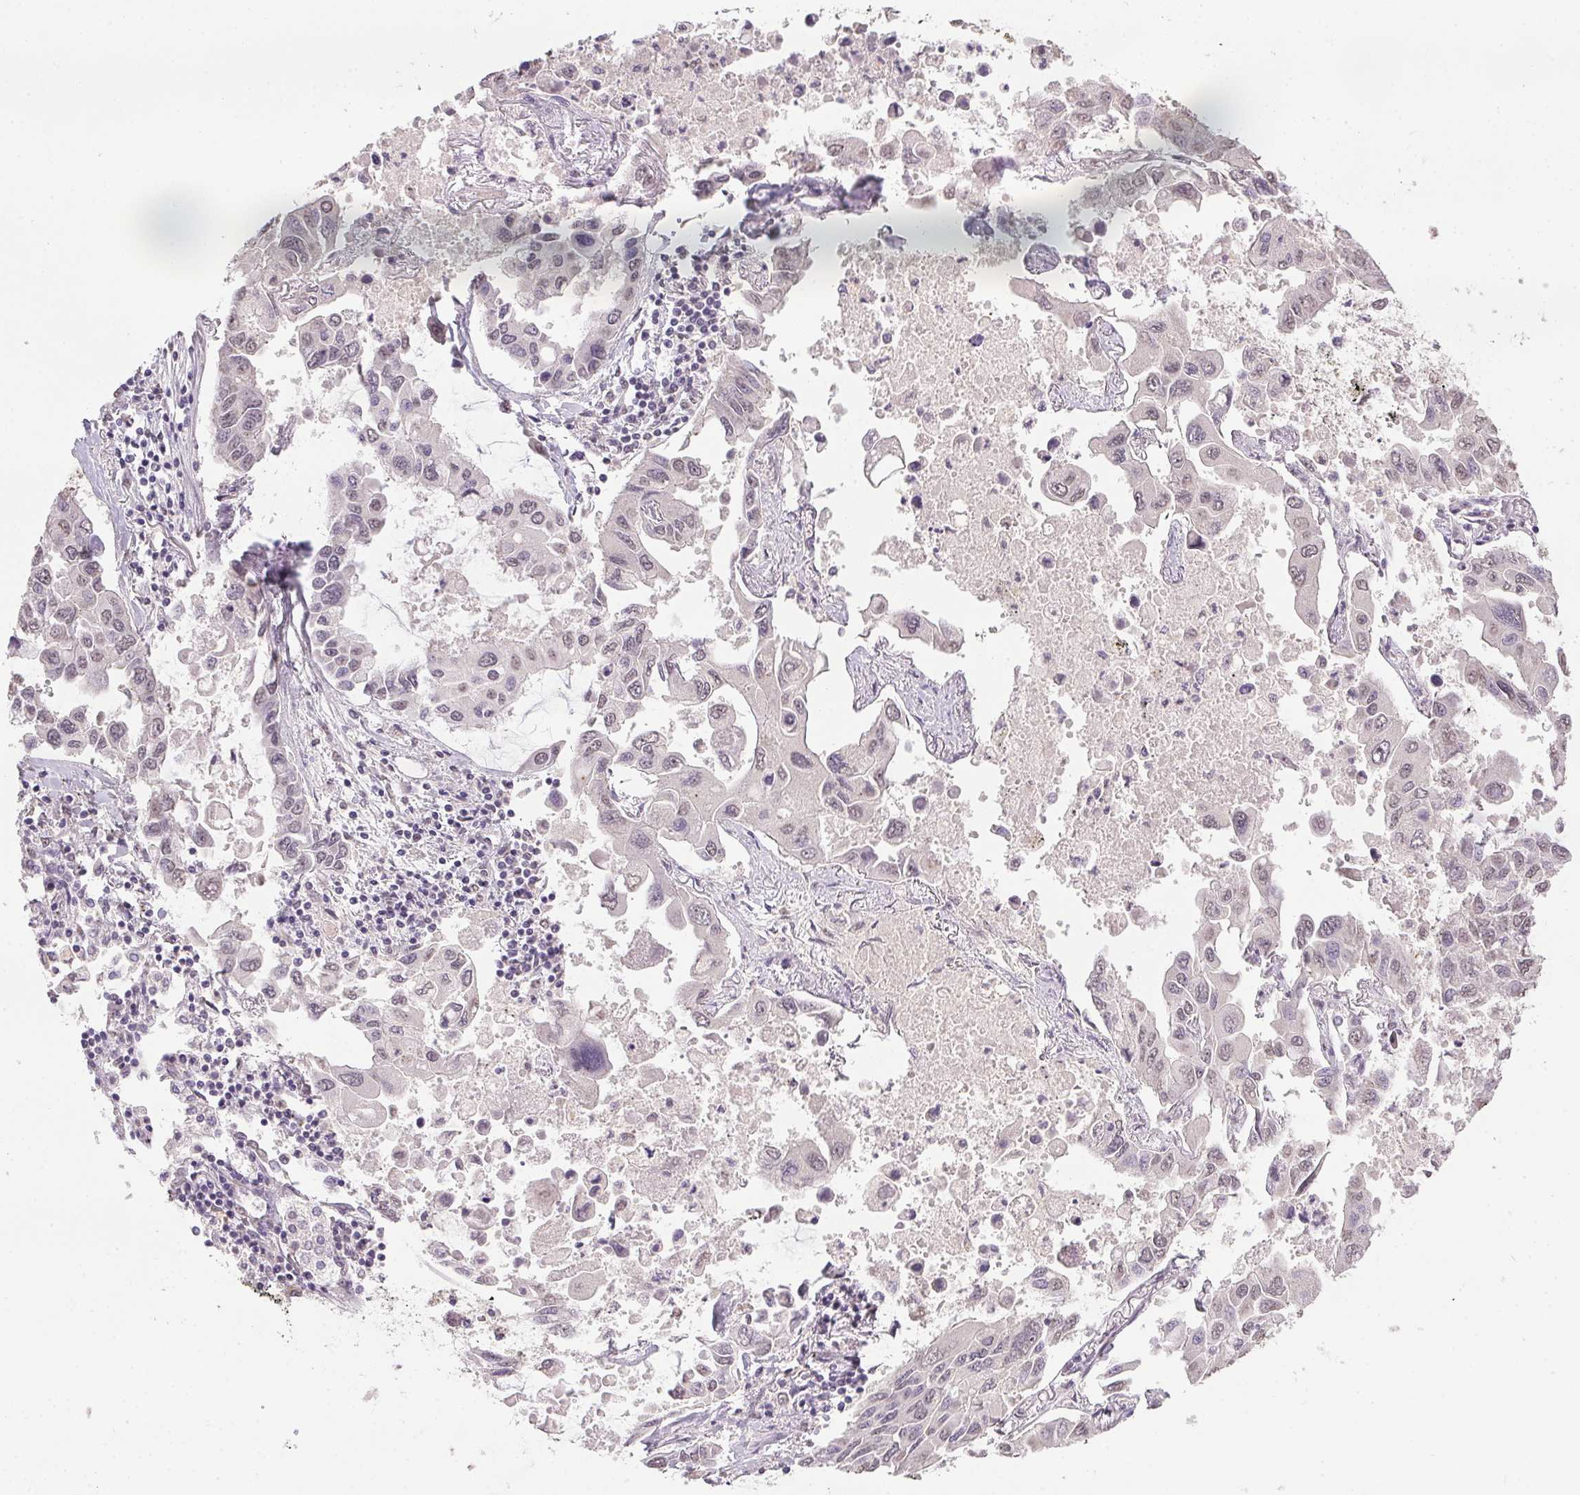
{"staining": {"intensity": "negative", "quantity": "none", "location": "none"}, "tissue": "lung cancer", "cell_type": "Tumor cells", "image_type": "cancer", "snomed": [{"axis": "morphology", "description": "Adenocarcinoma, NOS"}, {"axis": "topography", "description": "Lung"}], "caption": "A high-resolution histopathology image shows immunohistochemistry staining of lung cancer, which reveals no significant staining in tumor cells. (DAB (3,3'-diaminobenzidine) immunohistochemistry, high magnification).", "gene": "PPP4R4", "patient": {"sex": "male", "age": 64}}